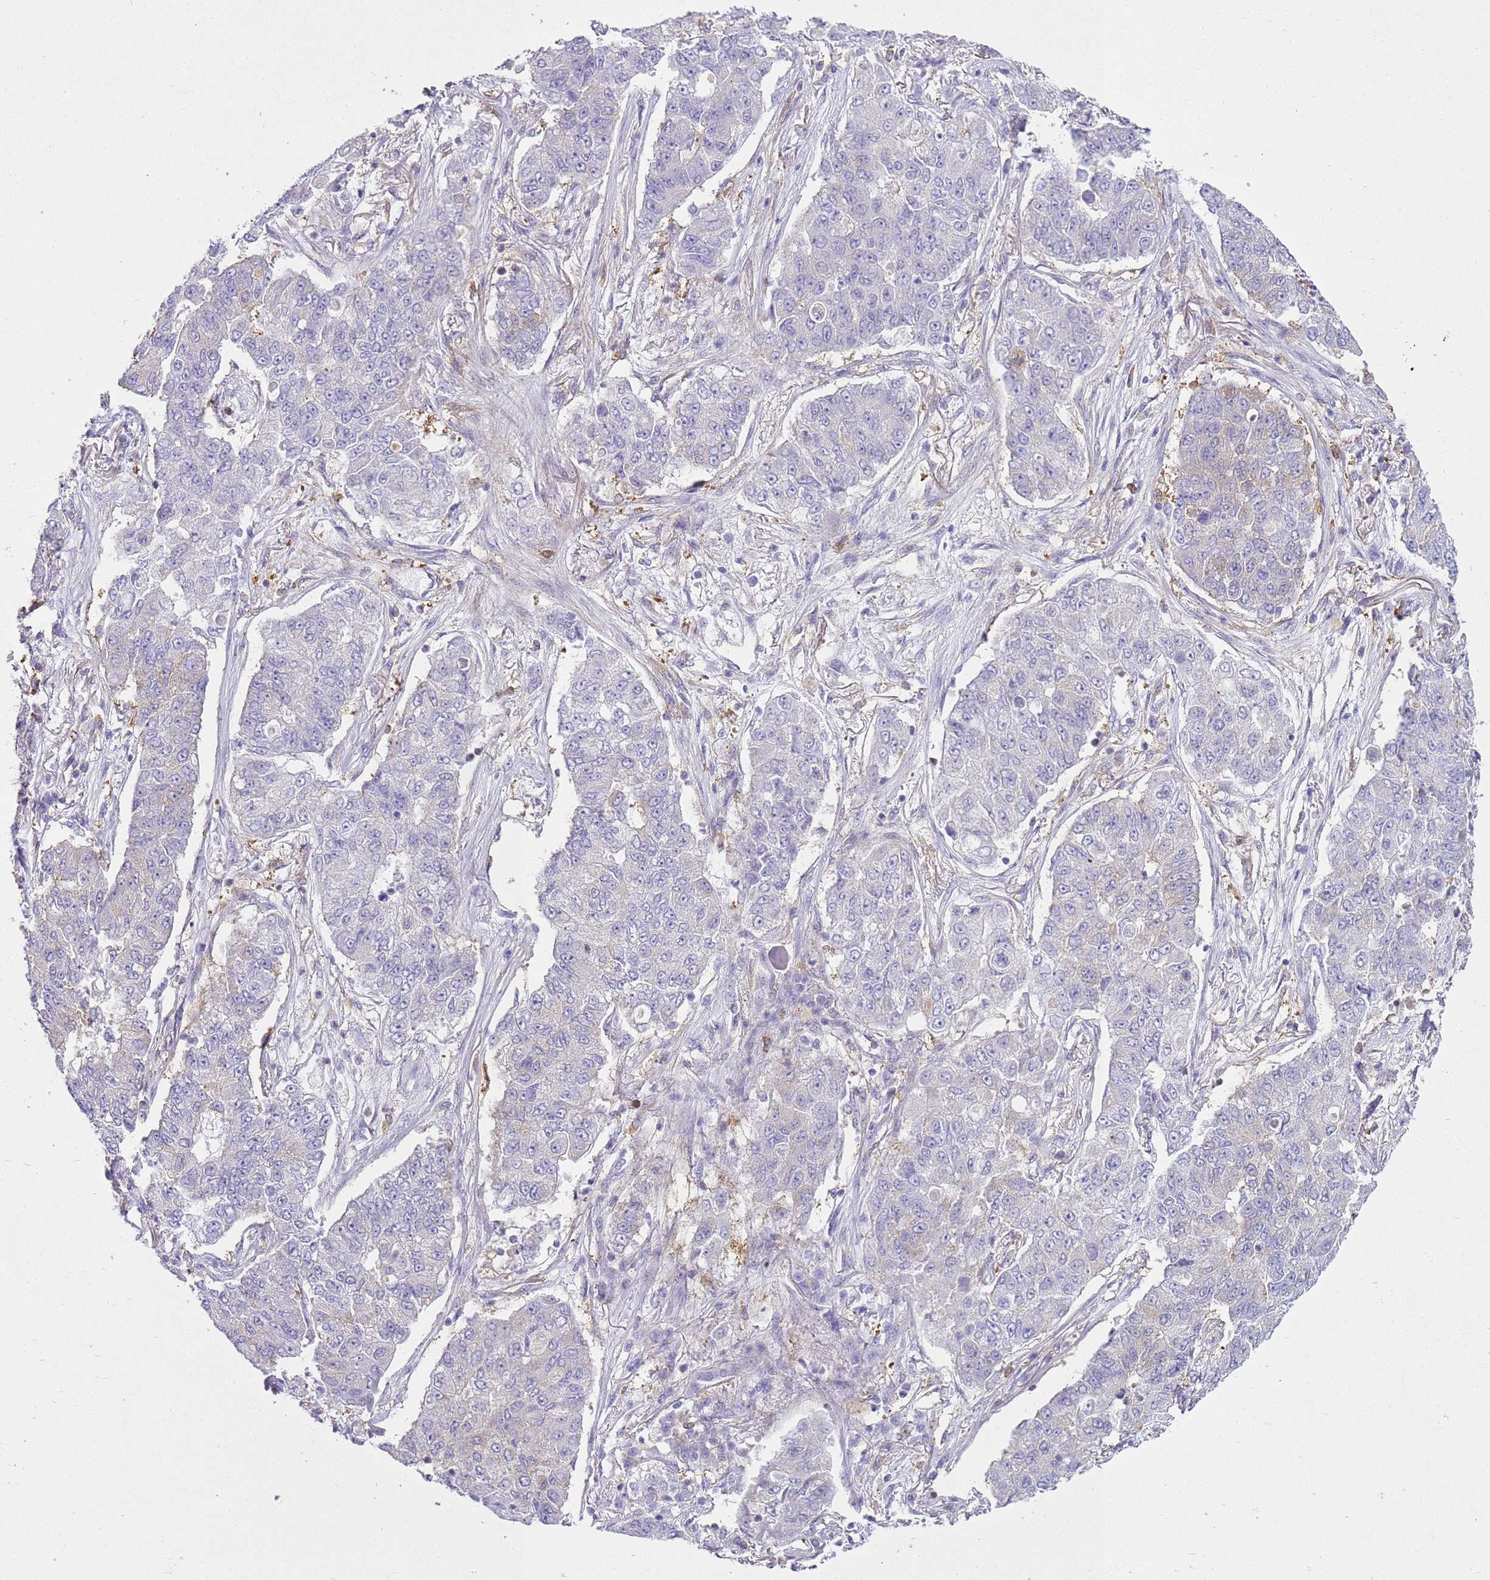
{"staining": {"intensity": "negative", "quantity": "none", "location": "none"}, "tissue": "lung cancer", "cell_type": "Tumor cells", "image_type": "cancer", "snomed": [{"axis": "morphology", "description": "Squamous cell carcinoma, NOS"}, {"axis": "topography", "description": "Lung"}], "caption": "An IHC micrograph of lung cancer (squamous cell carcinoma) is shown. There is no staining in tumor cells of lung cancer (squamous cell carcinoma).", "gene": "SNX21", "patient": {"sex": "male", "age": 74}}